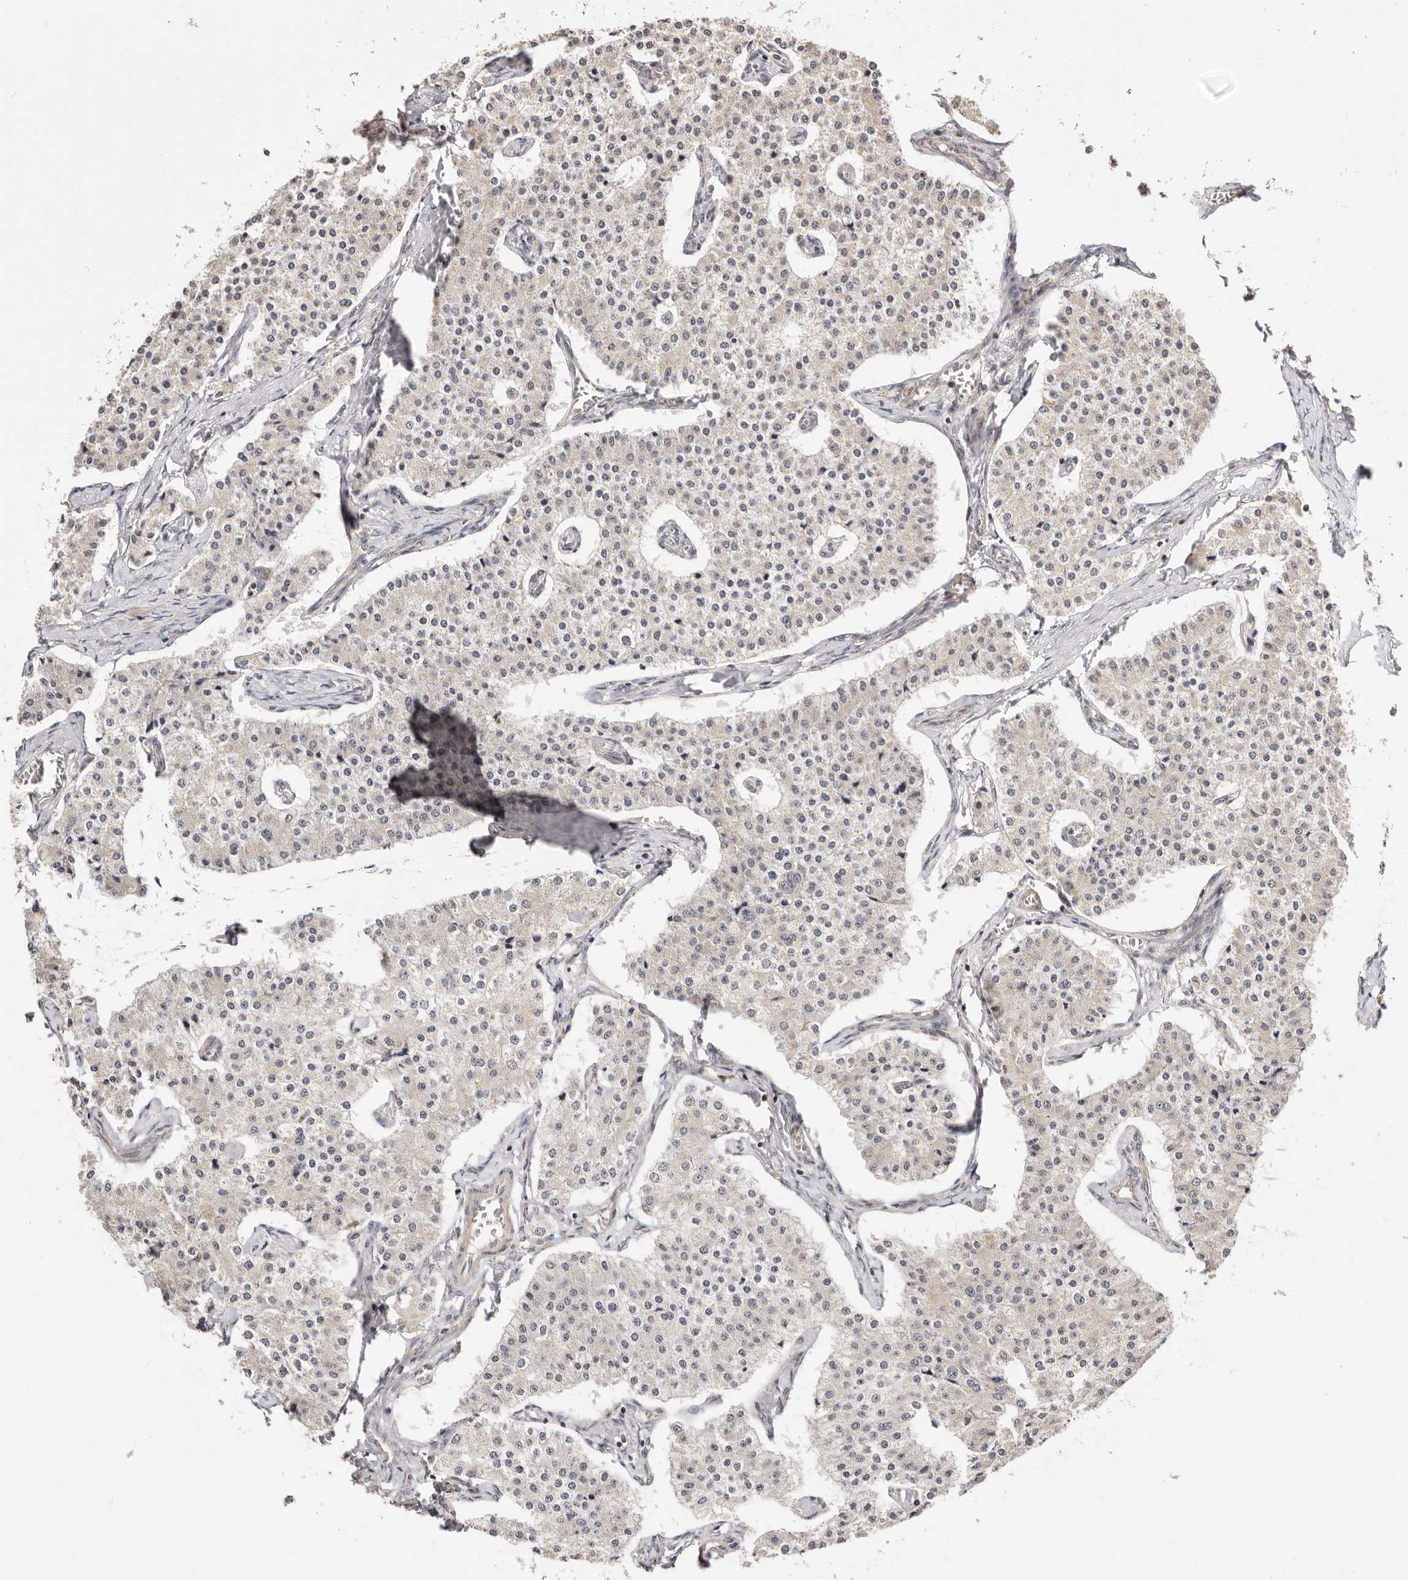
{"staining": {"intensity": "negative", "quantity": "none", "location": "none"}, "tissue": "carcinoid", "cell_type": "Tumor cells", "image_type": "cancer", "snomed": [{"axis": "morphology", "description": "Carcinoid, malignant, NOS"}, {"axis": "topography", "description": "Colon"}], "caption": "Carcinoid was stained to show a protein in brown. There is no significant positivity in tumor cells.", "gene": "CTNNBL1", "patient": {"sex": "female", "age": 52}}